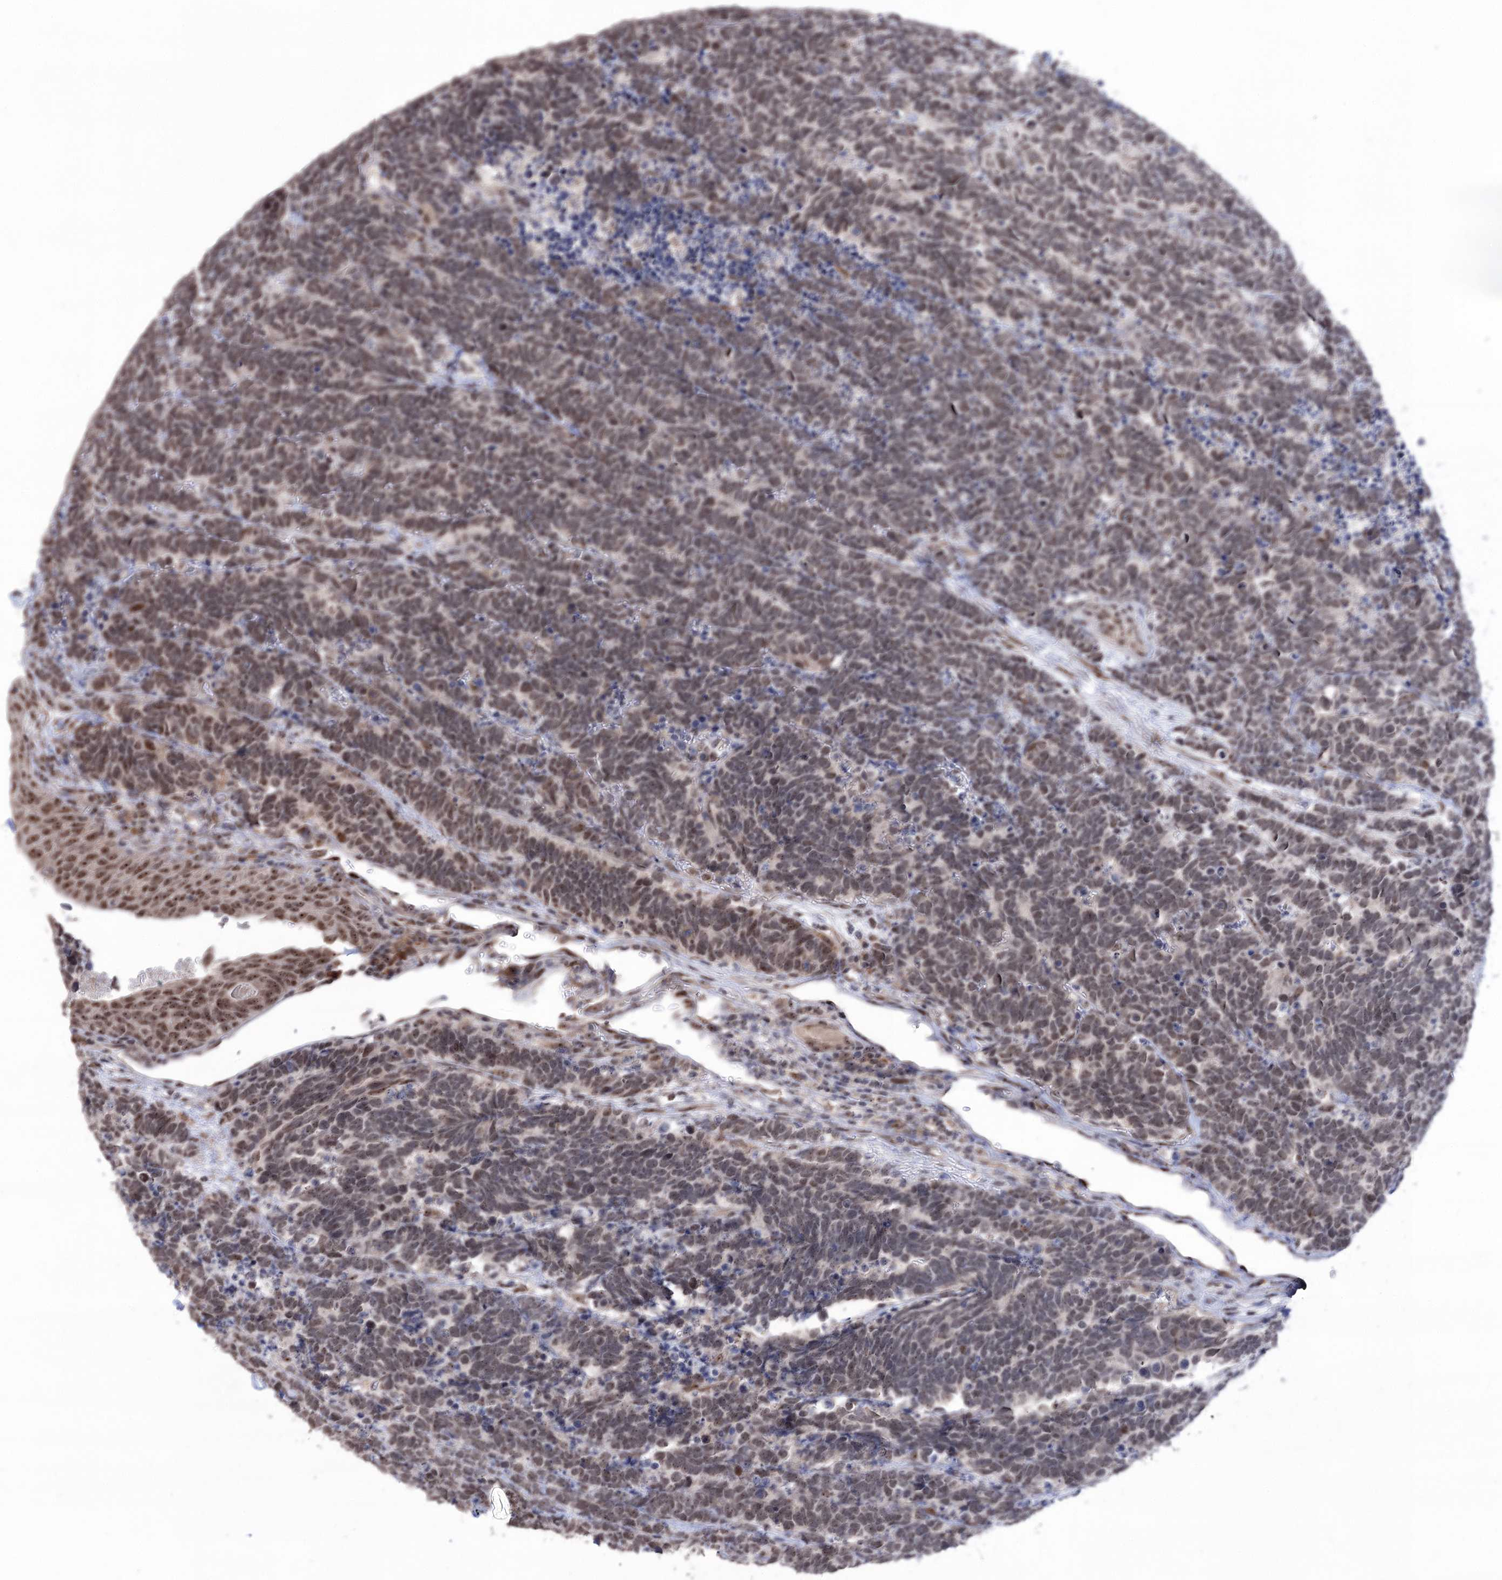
{"staining": {"intensity": "weak", "quantity": ">75%", "location": "nuclear"}, "tissue": "carcinoid", "cell_type": "Tumor cells", "image_type": "cancer", "snomed": [{"axis": "morphology", "description": "Carcinoma, NOS"}, {"axis": "morphology", "description": "Carcinoid, malignant, NOS"}, {"axis": "topography", "description": "Urinary bladder"}], "caption": "Approximately >75% of tumor cells in carcinoid show weak nuclear protein staining as visualized by brown immunohistochemical staining.", "gene": "VGLL4", "patient": {"sex": "male", "age": 57}}